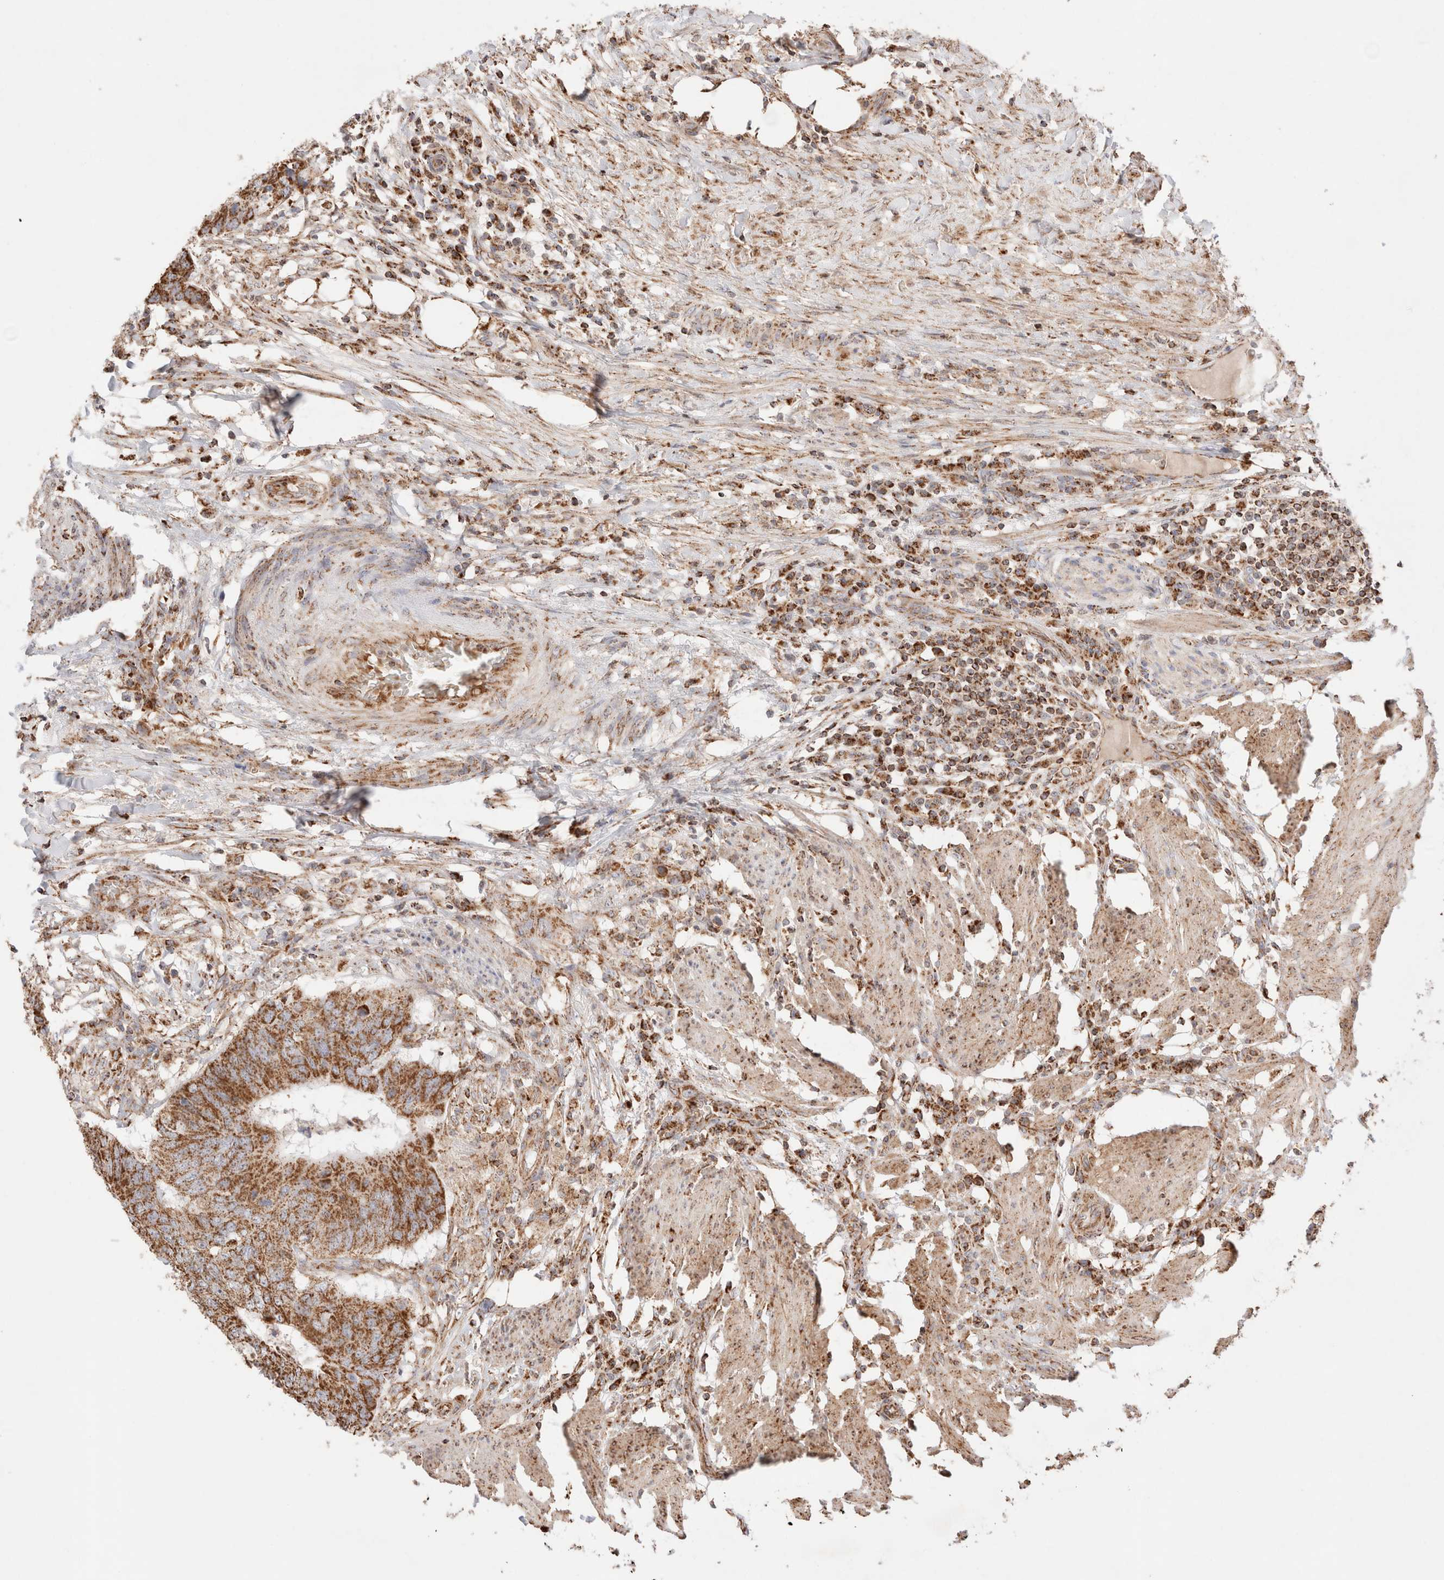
{"staining": {"intensity": "moderate", "quantity": ">75%", "location": "cytoplasmic/membranous"}, "tissue": "colorectal cancer", "cell_type": "Tumor cells", "image_type": "cancer", "snomed": [{"axis": "morphology", "description": "Adenocarcinoma, NOS"}, {"axis": "topography", "description": "Colon"}], "caption": "Colorectal cancer stained for a protein reveals moderate cytoplasmic/membranous positivity in tumor cells.", "gene": "TMPPE", "patient": {"sex": "male", "age": 56}}